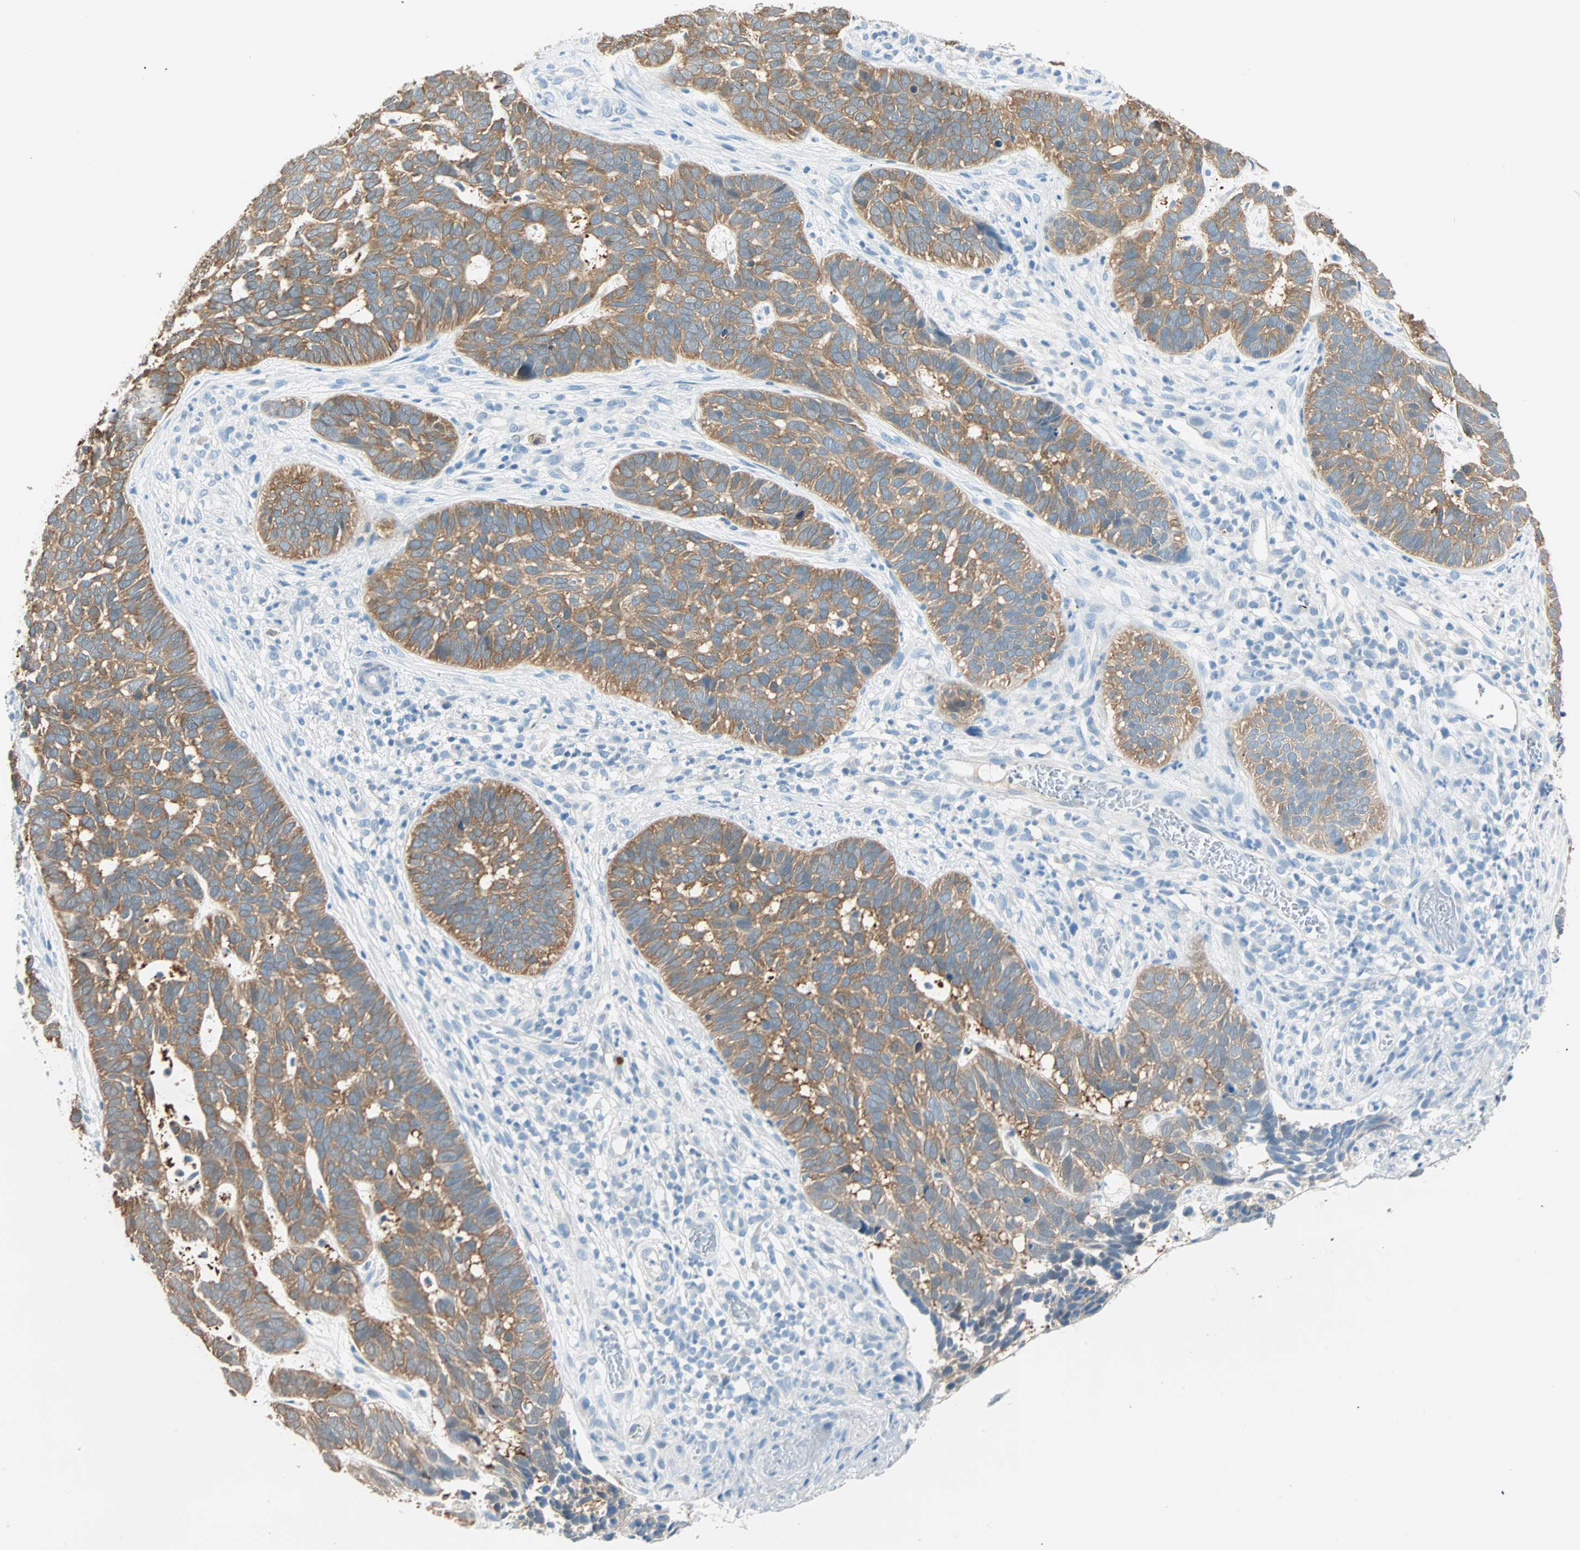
{"staining": {"intensity": "moderate", "quantity": ">75%", "location": "cytoplasmic/membranous"}, "tissue": "skin cancer", "cell_type": "Tumor cells", "image_type": "cancer", "snomed": [{"axis": "morphology", "description": "Basal cell carcinoma"}, {"axis": "topography", "description": "Skin"}], "caption": "Skin cancer (basal cell carcinoma) stained with DAB immunohistochemistry reveals medium levels of moderate cytoplasmic/membranous expression in about >75% of tumor cells. The protein of interest is shown in brown color, while the nuclei are stained blue.", "gene": "ATF6", "patient": {"sex": "male", "age": 87}}